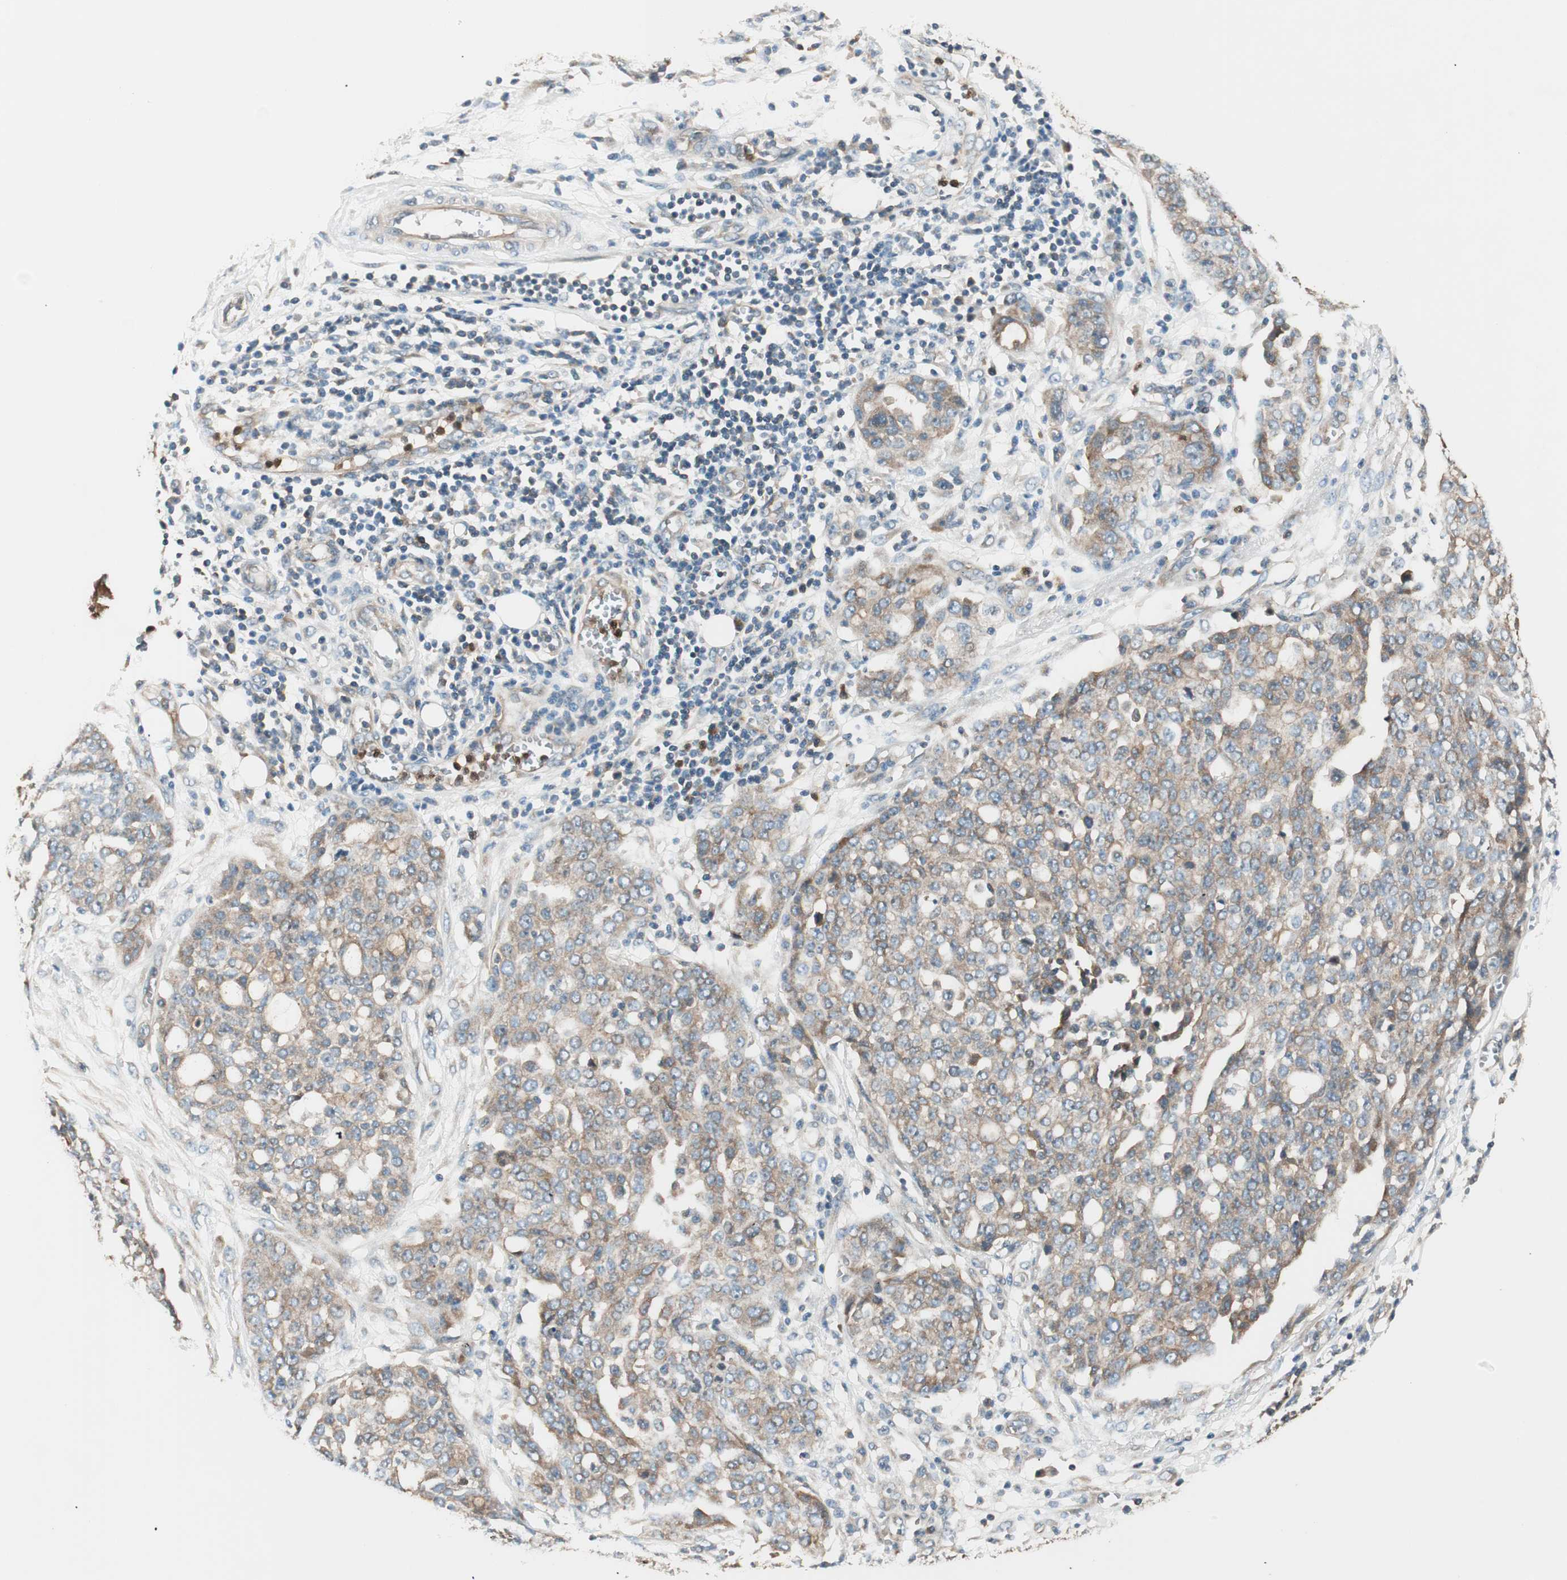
{"staining": {"intensity": "moderate", "quantity": ">75%", "location": "cytoplasmic/membranous"}, "tissue": "ovarian cancer", "cell_type": "Tumor cells", "image_type": "cancer", "snomed": [{"axis": "morphology", "description": "Cystadenocarcinoma, serous, NOS"}, {"axis": "topography", "description": "Soft tissue"}, {"axis": "topography", "description": "Ovary"}], "caption": "A histopathology image of human ovarian cancer (serous cystadenocarcinoma) stained for a protein demonstrates moderate cytoplasmic/membranous brown staining in tumor cells.", "gene": "TSG101", "patient": {"sex": "female", "age": 57}}